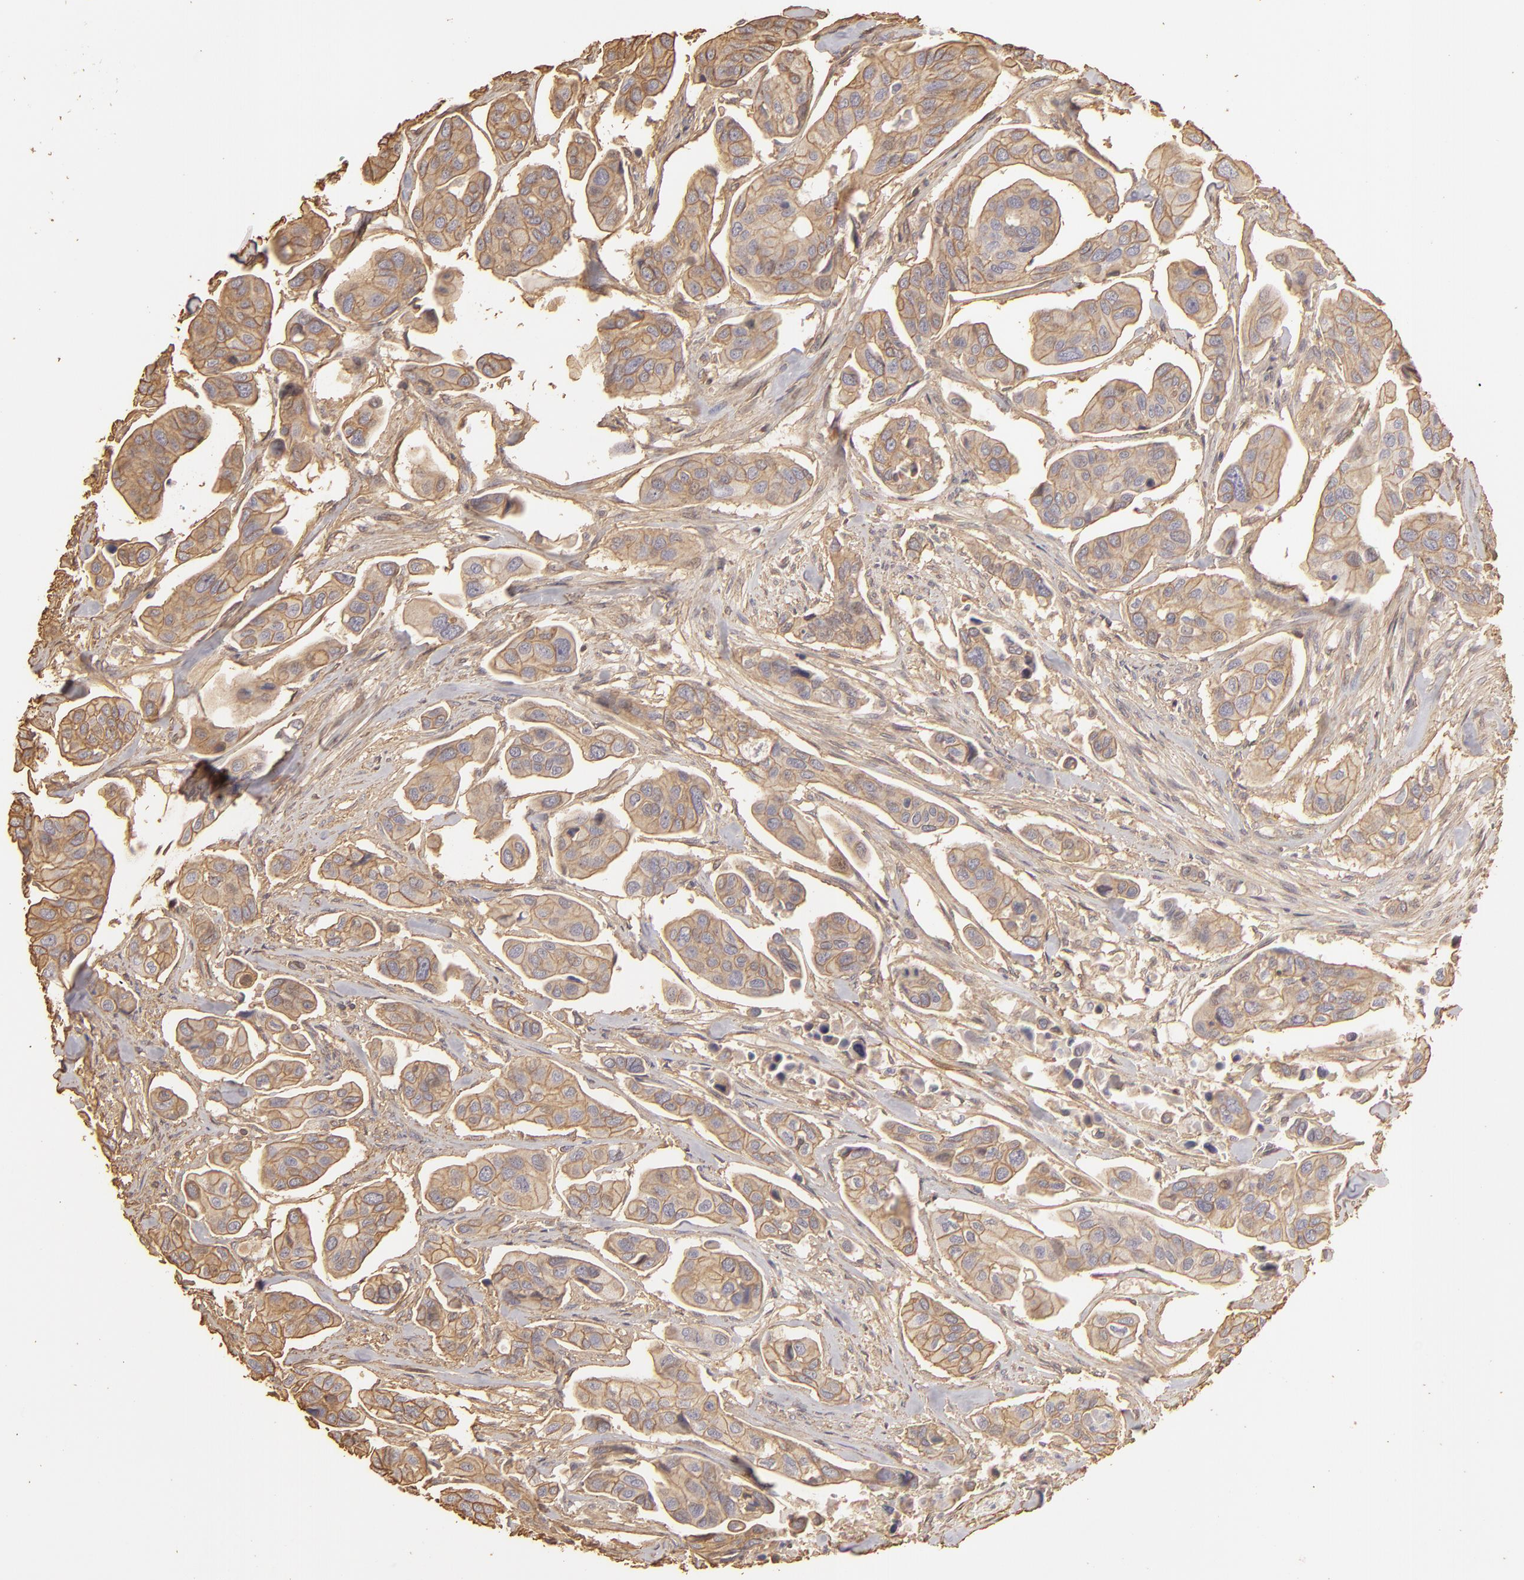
{"staining": {"intensity": "weak", "quantity": ">75%", "location": "cytoplasmic/membranous"}, "tissue": "urothelial cancer", "cell_type": "Tumor cells", "image_type": "cancer", "snomed": [{"axis": "morphology", "description": "Adenocarcinoma, NOS"}, {"axis": "topography", "description": "Urinary bladder"}], "caption": "Protein analysis of urothelial cancer tissue demonstrates weak cytoplasmic/membranous positivity in approximately >75% of tumor cells.", "gene": "HSPB6", "patient": {"sex": "male", "age": 61}}